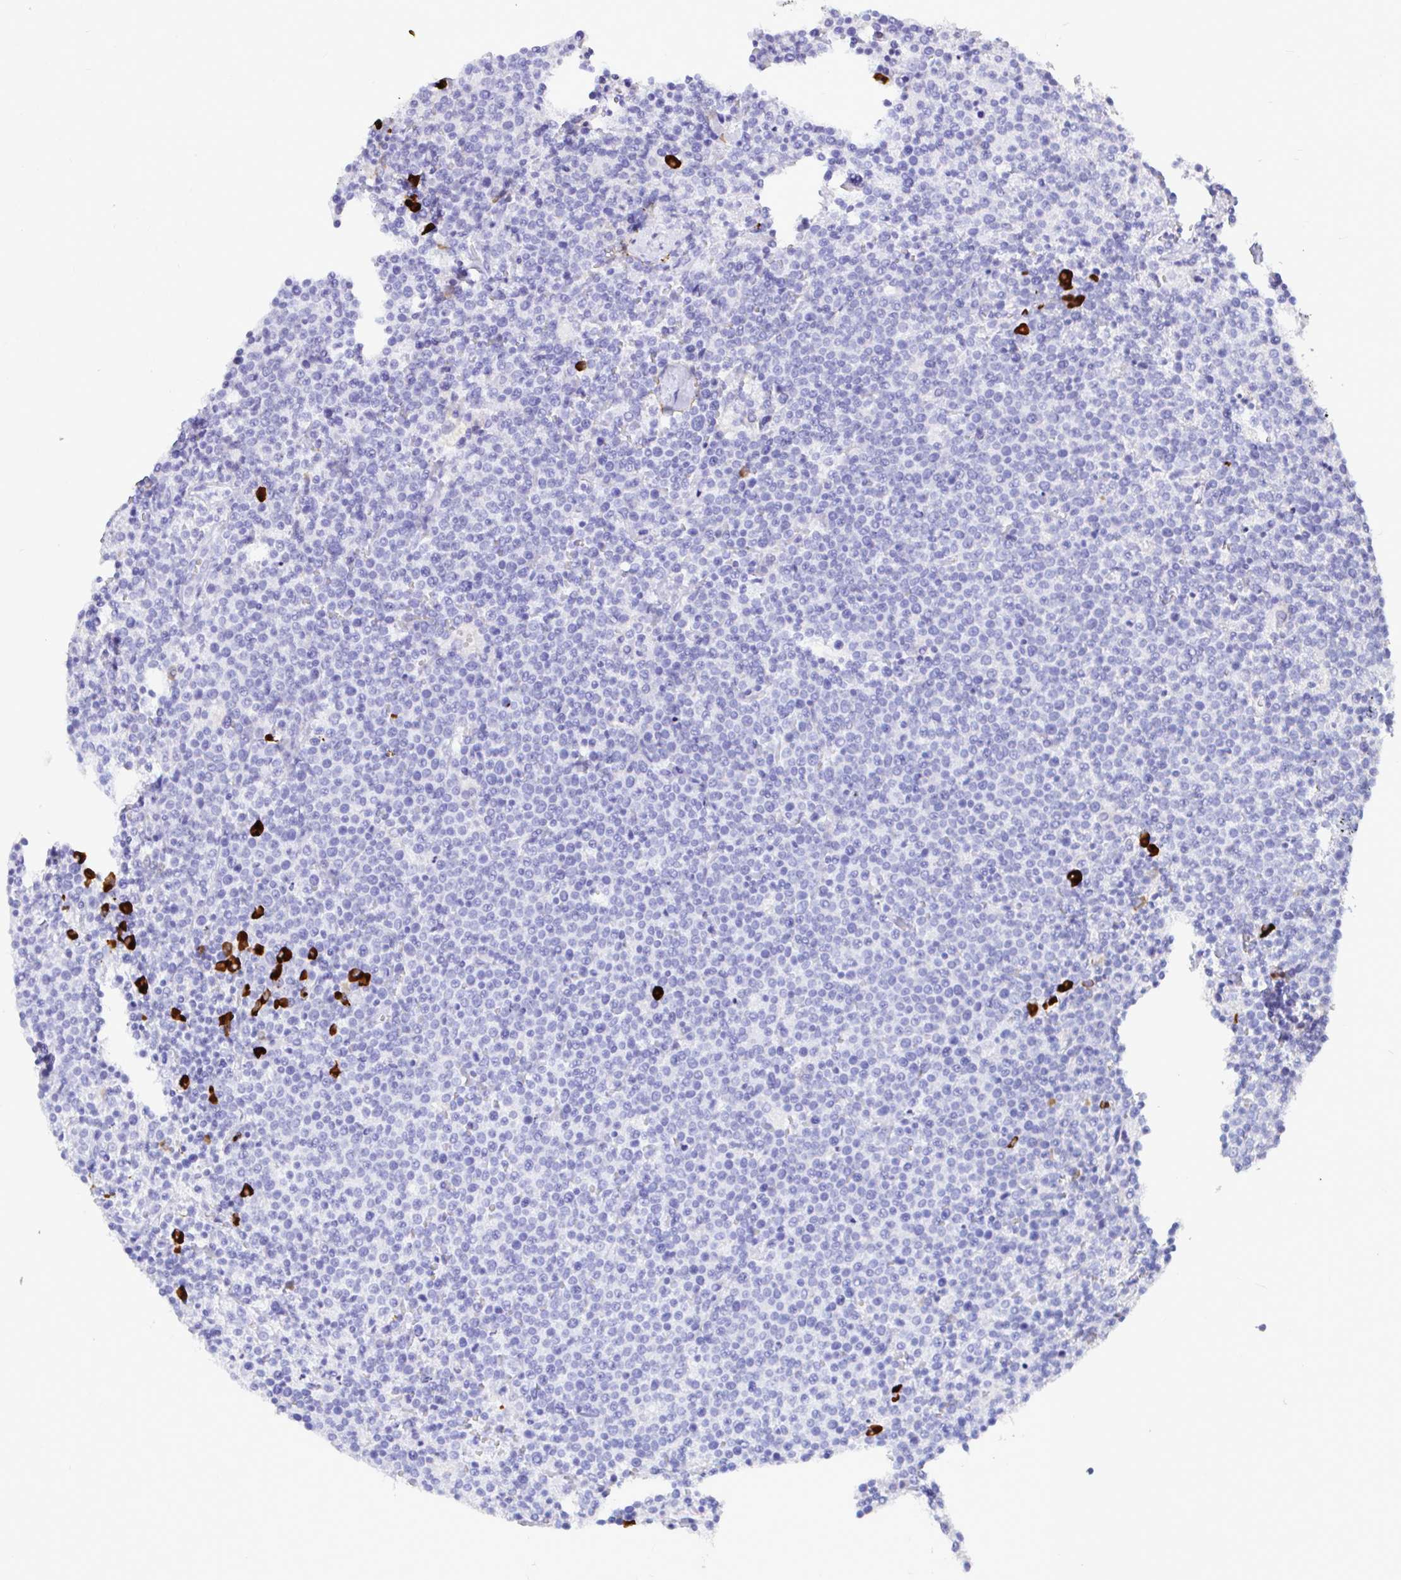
{"staining": {"intensity": "negative", "quantity": "none", "location": "none"}, "tissue": "lymphoma", "cell_type": "Tumor cells", "image_type": "cancer", "snomed": [{"axis": "morphology", "description": "Malignant lymphoma, non-Hodgkin's type, High grade"}, {"axis": "topography", "description": "Lymph node"}], "caption": "Tumor cells are negative for brown protein staining in lymphoma.", "gene": "CCDC62", "patient": {"sex": "male", "age": 61}}